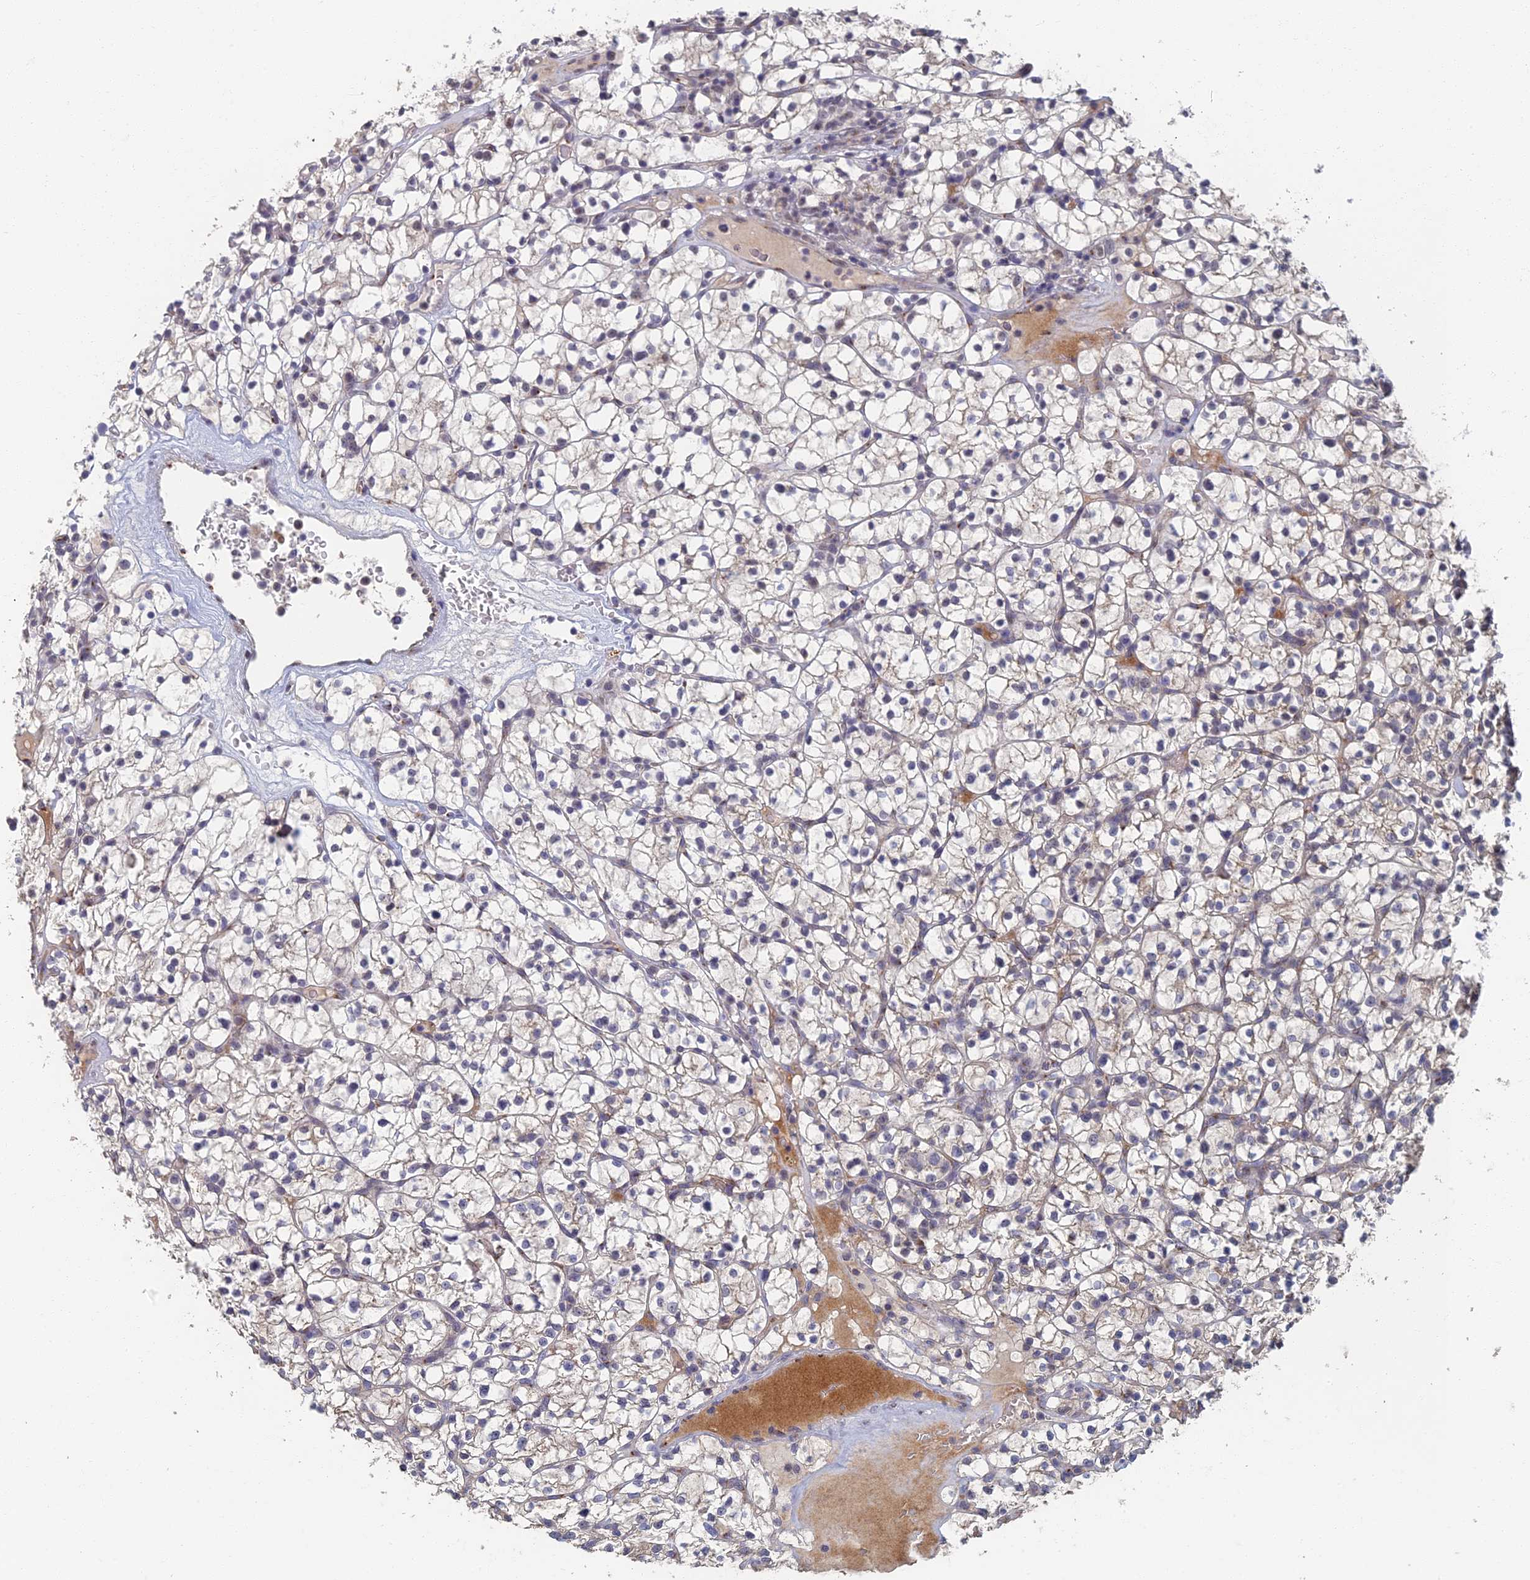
{"staining": {"intensity": "negative", "quantity": "none", "location": "none"}, "tissue": "renal cancer", "cell_type": "Tumor cells", "image_type": "cancer", "snomed": [{"axis": "morphology", "description": "Adenocarcinoma, NOS"}, {"axis": "topography", "description": "Kidney"}], "caption": "Renal cancer (adenocarcinoma) stained for a protein using immunohistochemistry (IHC) reveals no staining tumor cells.", "gene": "GPATCH1", "patient": {"sex": "female", "age": 64}}